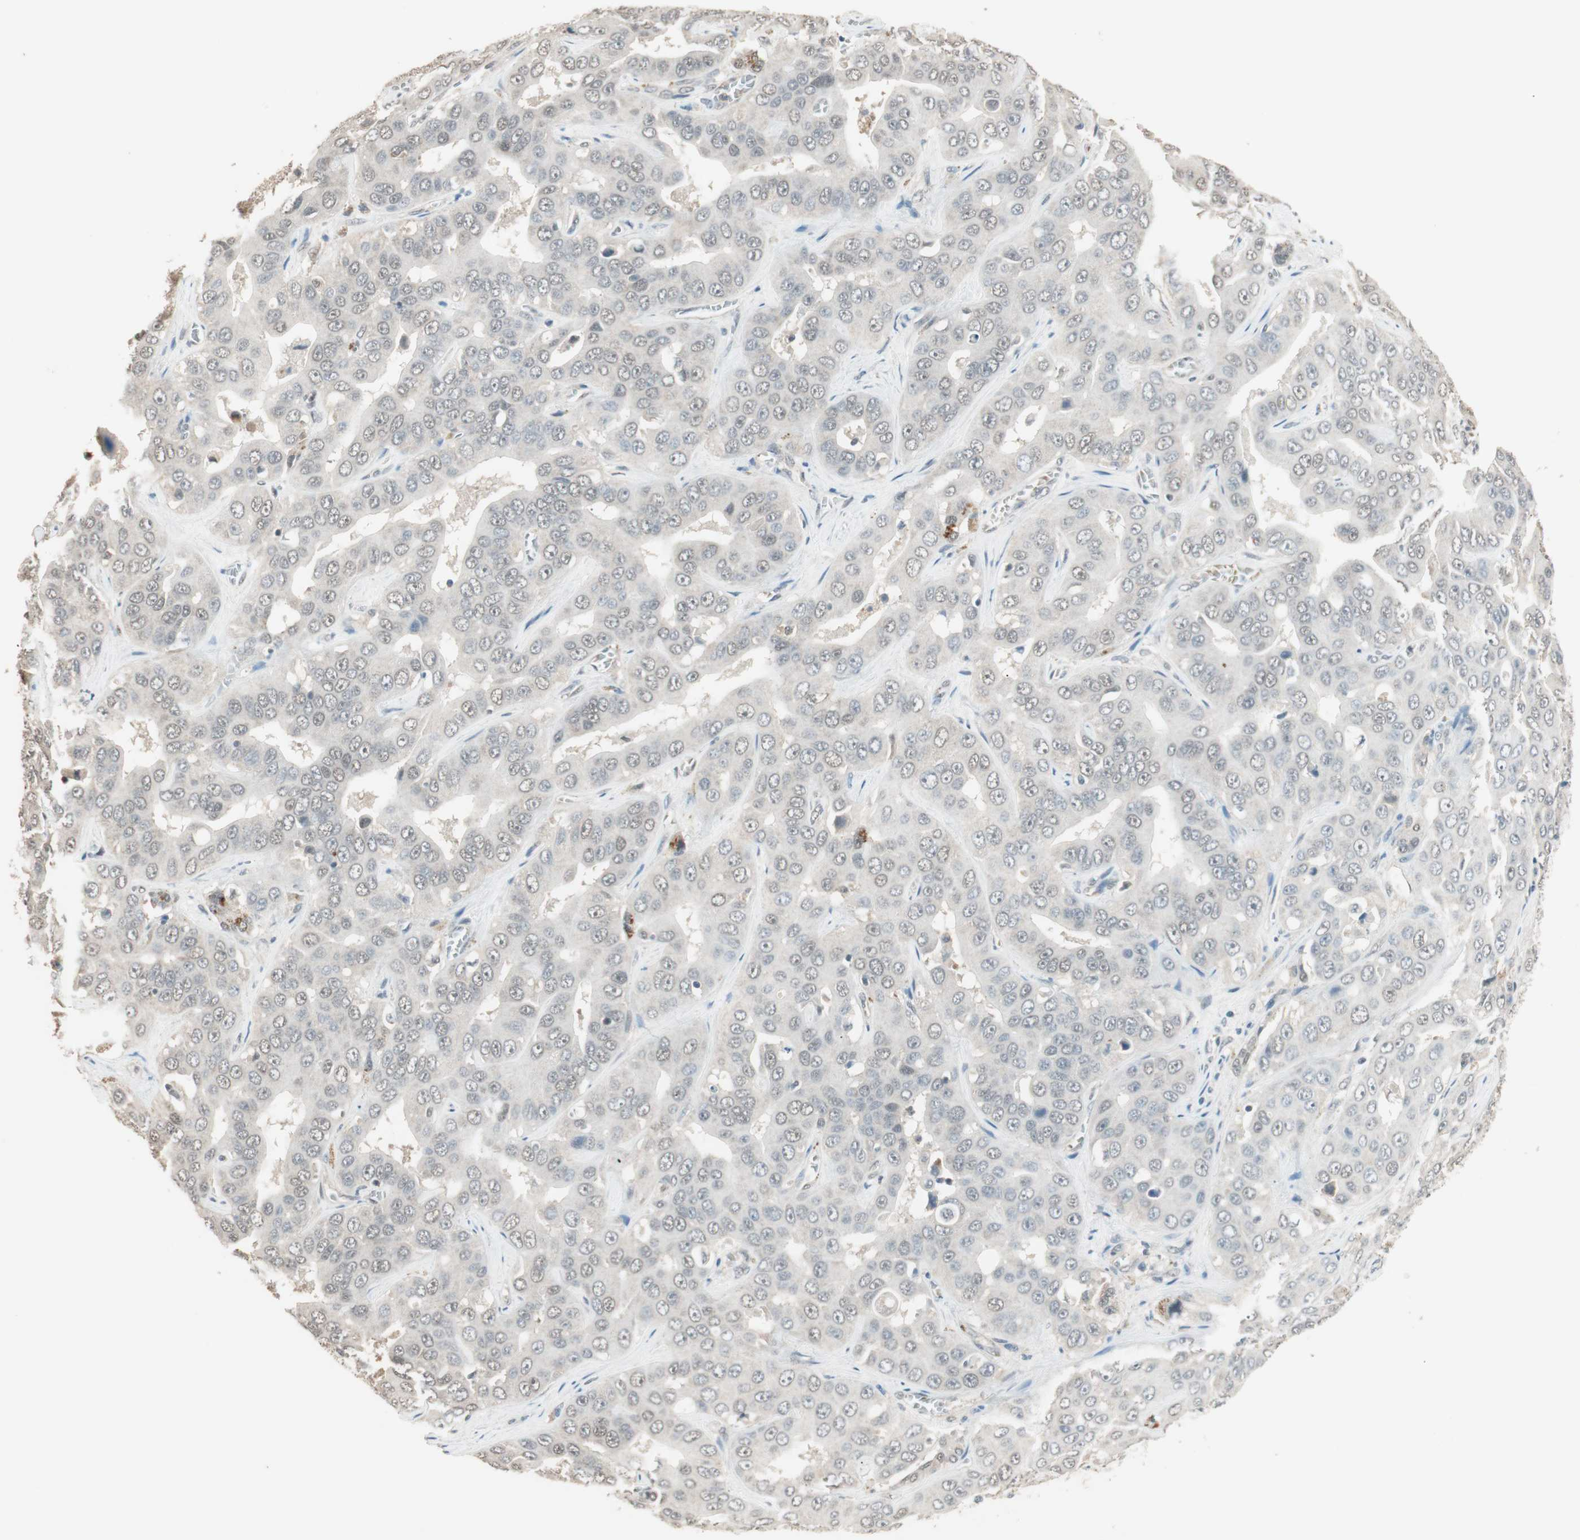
{"staining": {"intensity": "weak", "quantity": "<25%", "location": "nuclear"}, "tissue": "liver cancer", "cell_type": "Tumor cells", "image_type": "cancer", "snomed": [{"axis": "morphology", "description": "Cholangiocarcinoma"}, {"axis": "topography", "description": "Liver"}], "caption": "Histopathology image shows no significant protein expression in tumor cells of liver cancer (cholangiocarcinoma).", "gene": "USP5", "patient": {"sex": "female", "age": 52}}